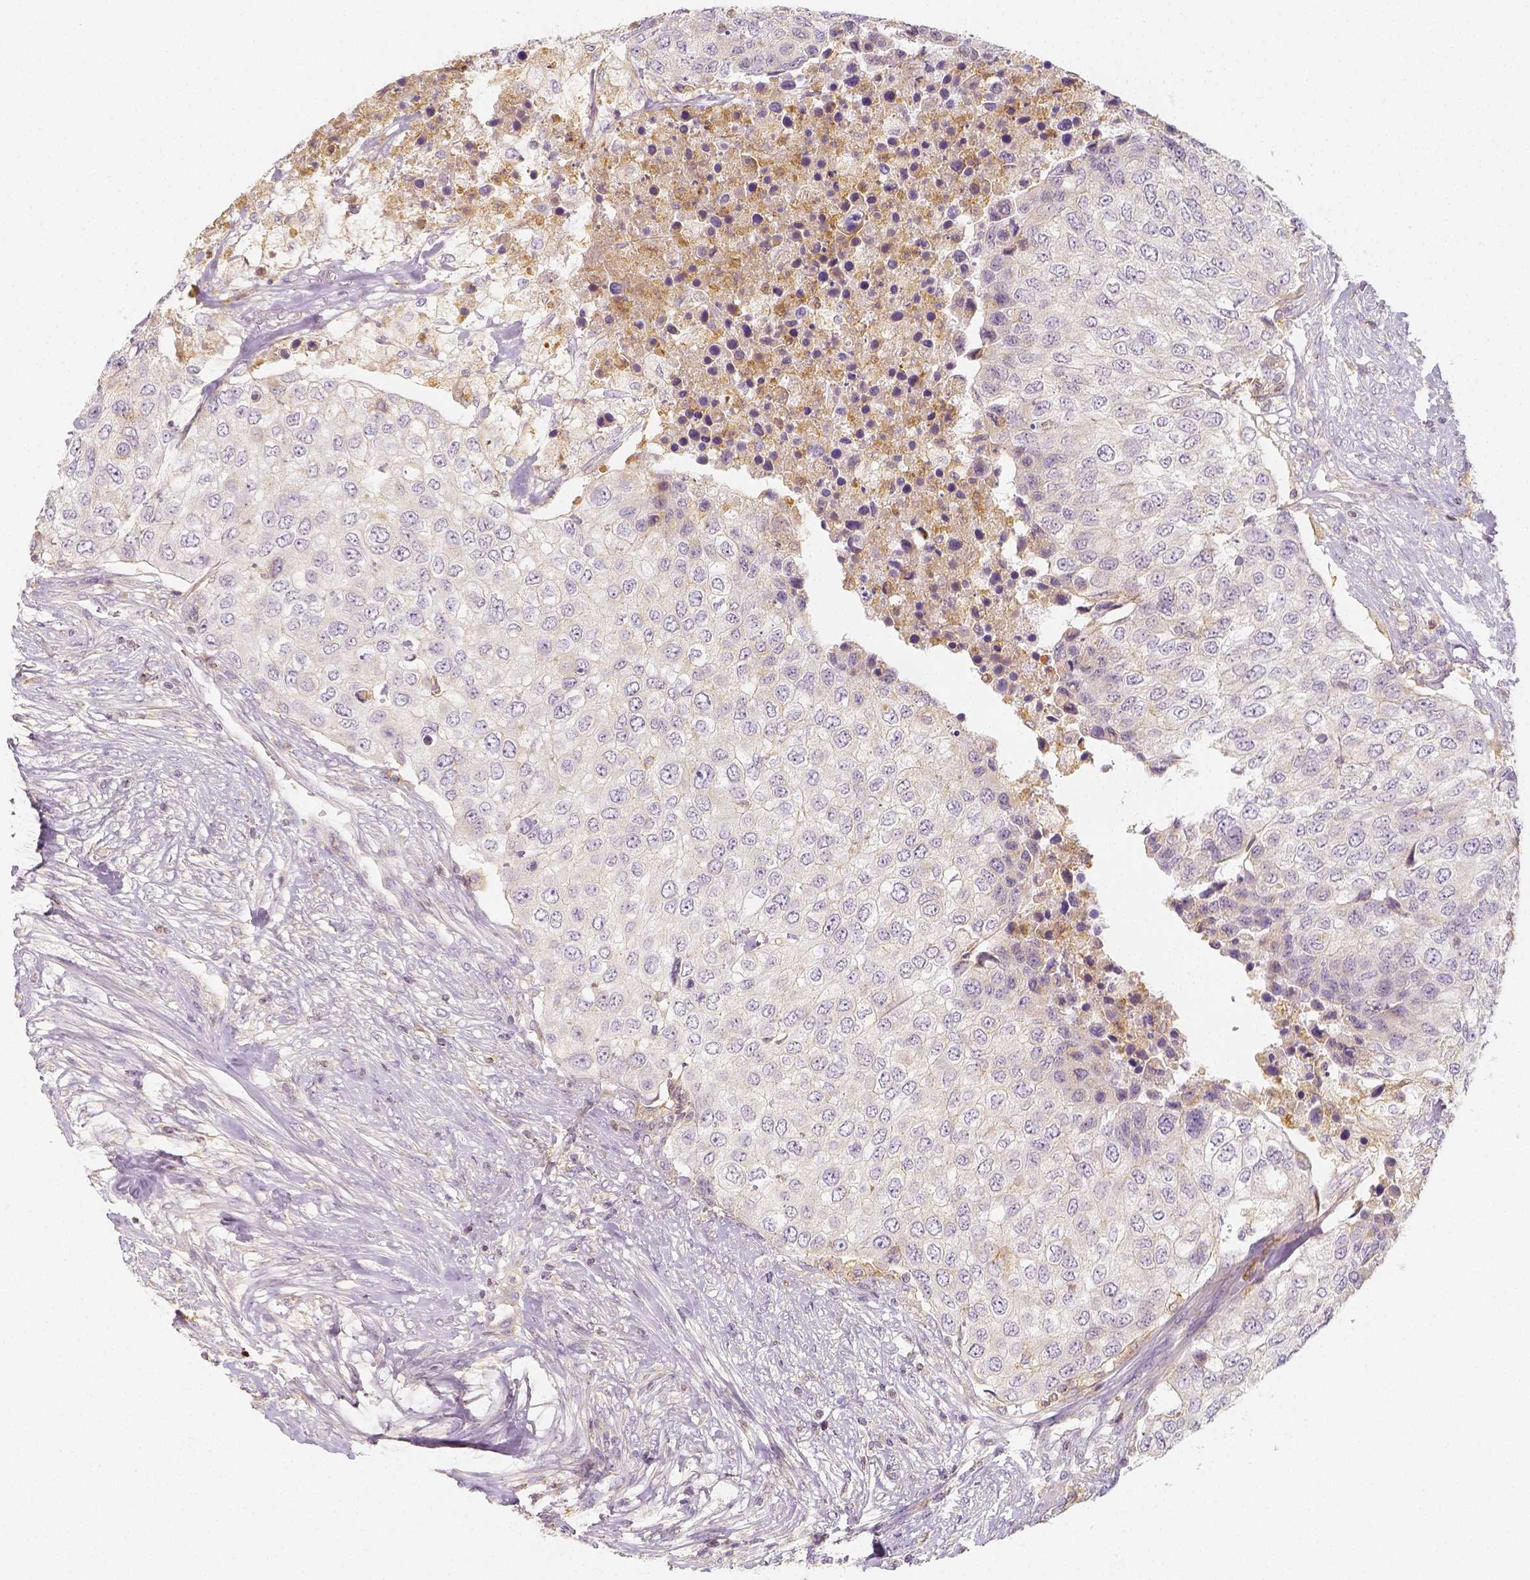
{"staining": {"intensity": "weak", "quantity": "<25%", "location": "cytoplasmic/membranous"}, "tissue": "urothelial cancer", "cell_type": "Tumor cells", "image_type": "cancer", "snomed": [{"axis": "morphology", "description": "Urothelial carcinoma, High grade"}, {"axis": "topography", "description": "Urinary bladder"}], "caption": "A photomicrograph of human urothelial cancer is negative for staining in tumor cells. The staining is performed using DAB brown chromogen with nuclei counter-stained in using hematoxylin.", "gene": "PTPRJ", "patient": {"sex": "female", "age": 78}}